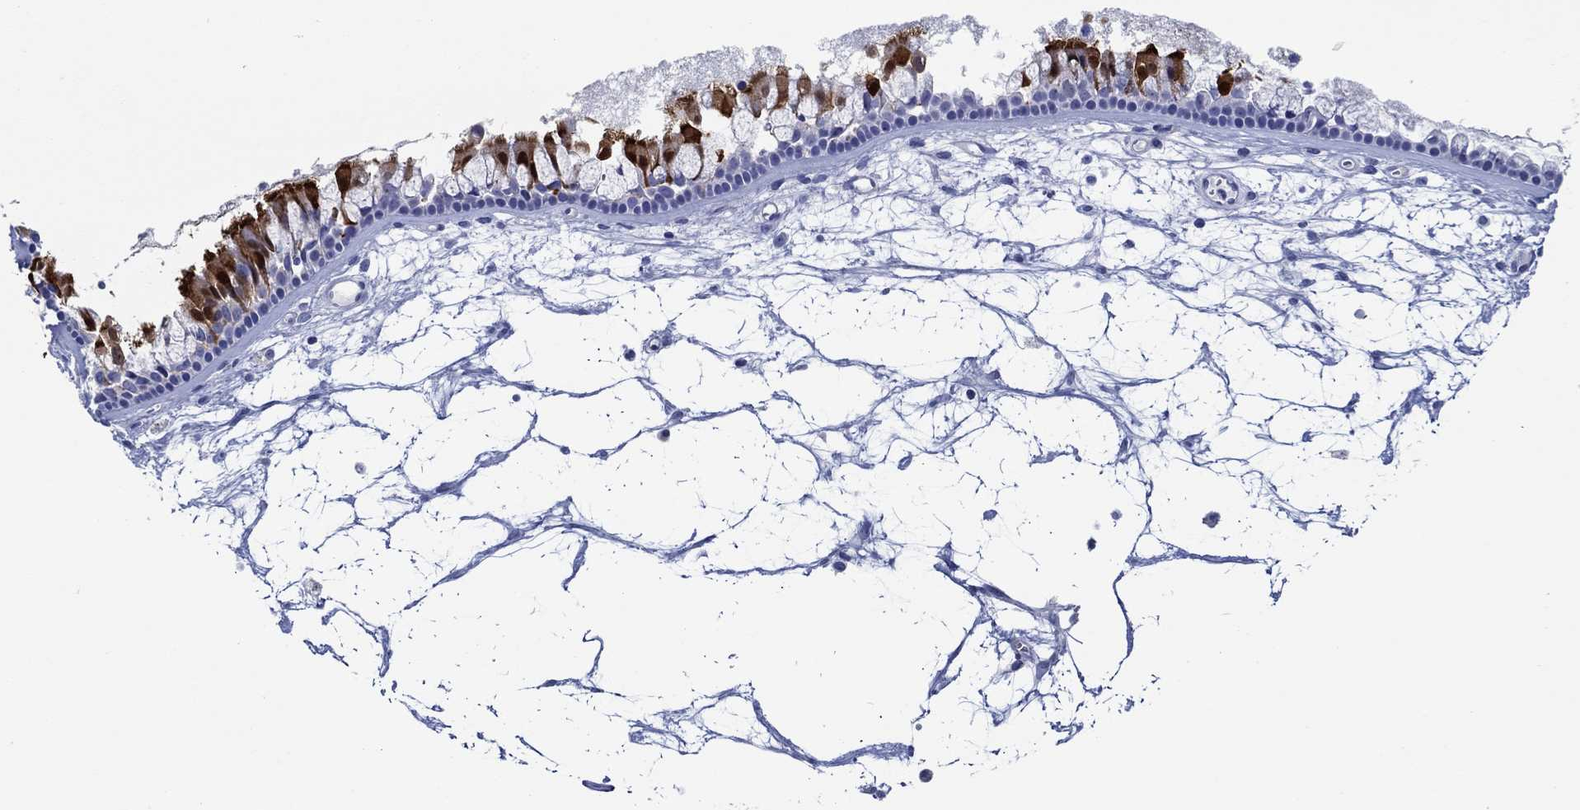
{"staining": {"intensity": "strong", "quantity": "25%-75%", "location": "cytoplasmic/membranous"}, "tissue": "nasopharynx", "cell_type": "Respiratory epithelial cells", "image_type": "normal", "snomed": [{"axis": "morphology", "description": "Normal tissue, NOS"}, {"axis": "topography", "description": "Nasopharynx"}], "caption": "Protein expression analysis of benign nasopharynx displays strong cytoplasmic/membranous positivity in about 25%-75% of respiratory epithelial cells. (DAB = brown stain, brightfield microscopy at high magnification).", "gene": "IGFBP6", "patient": {"sex": "female", "age": 68}}